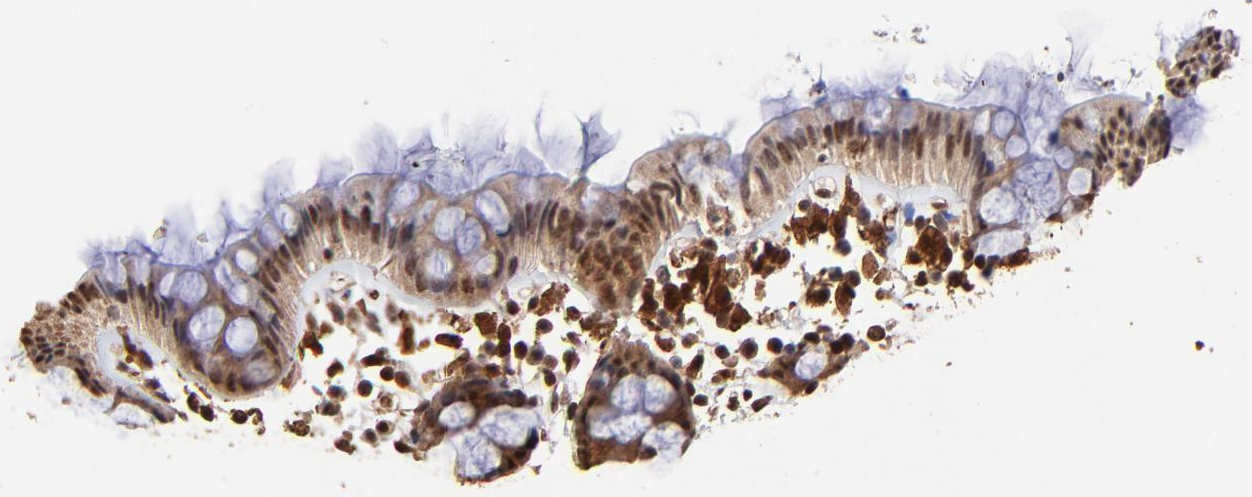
{"staining": {"intensity": "moderate", "quantity": ">75%", "location": "cytoplasmic/membranous"}, "tissue": "rectum", "cell_type": "Glandular cells", "image_type": "normal", "snomed": [{"axis": "morphology", "description": "Normal tissue, NOS"}, {"axis": "topography", "description": "Rectum"}], "caption": "Immunohistochemistry (DAB (3,3'-diaminobenzidine)) staining of benign human rectum shows moderate cytoplasmic/membranous protein staining in about >75% of glandular cells.", "gene": "CASP1", "patient": {"sex": "female", "age": 66}}